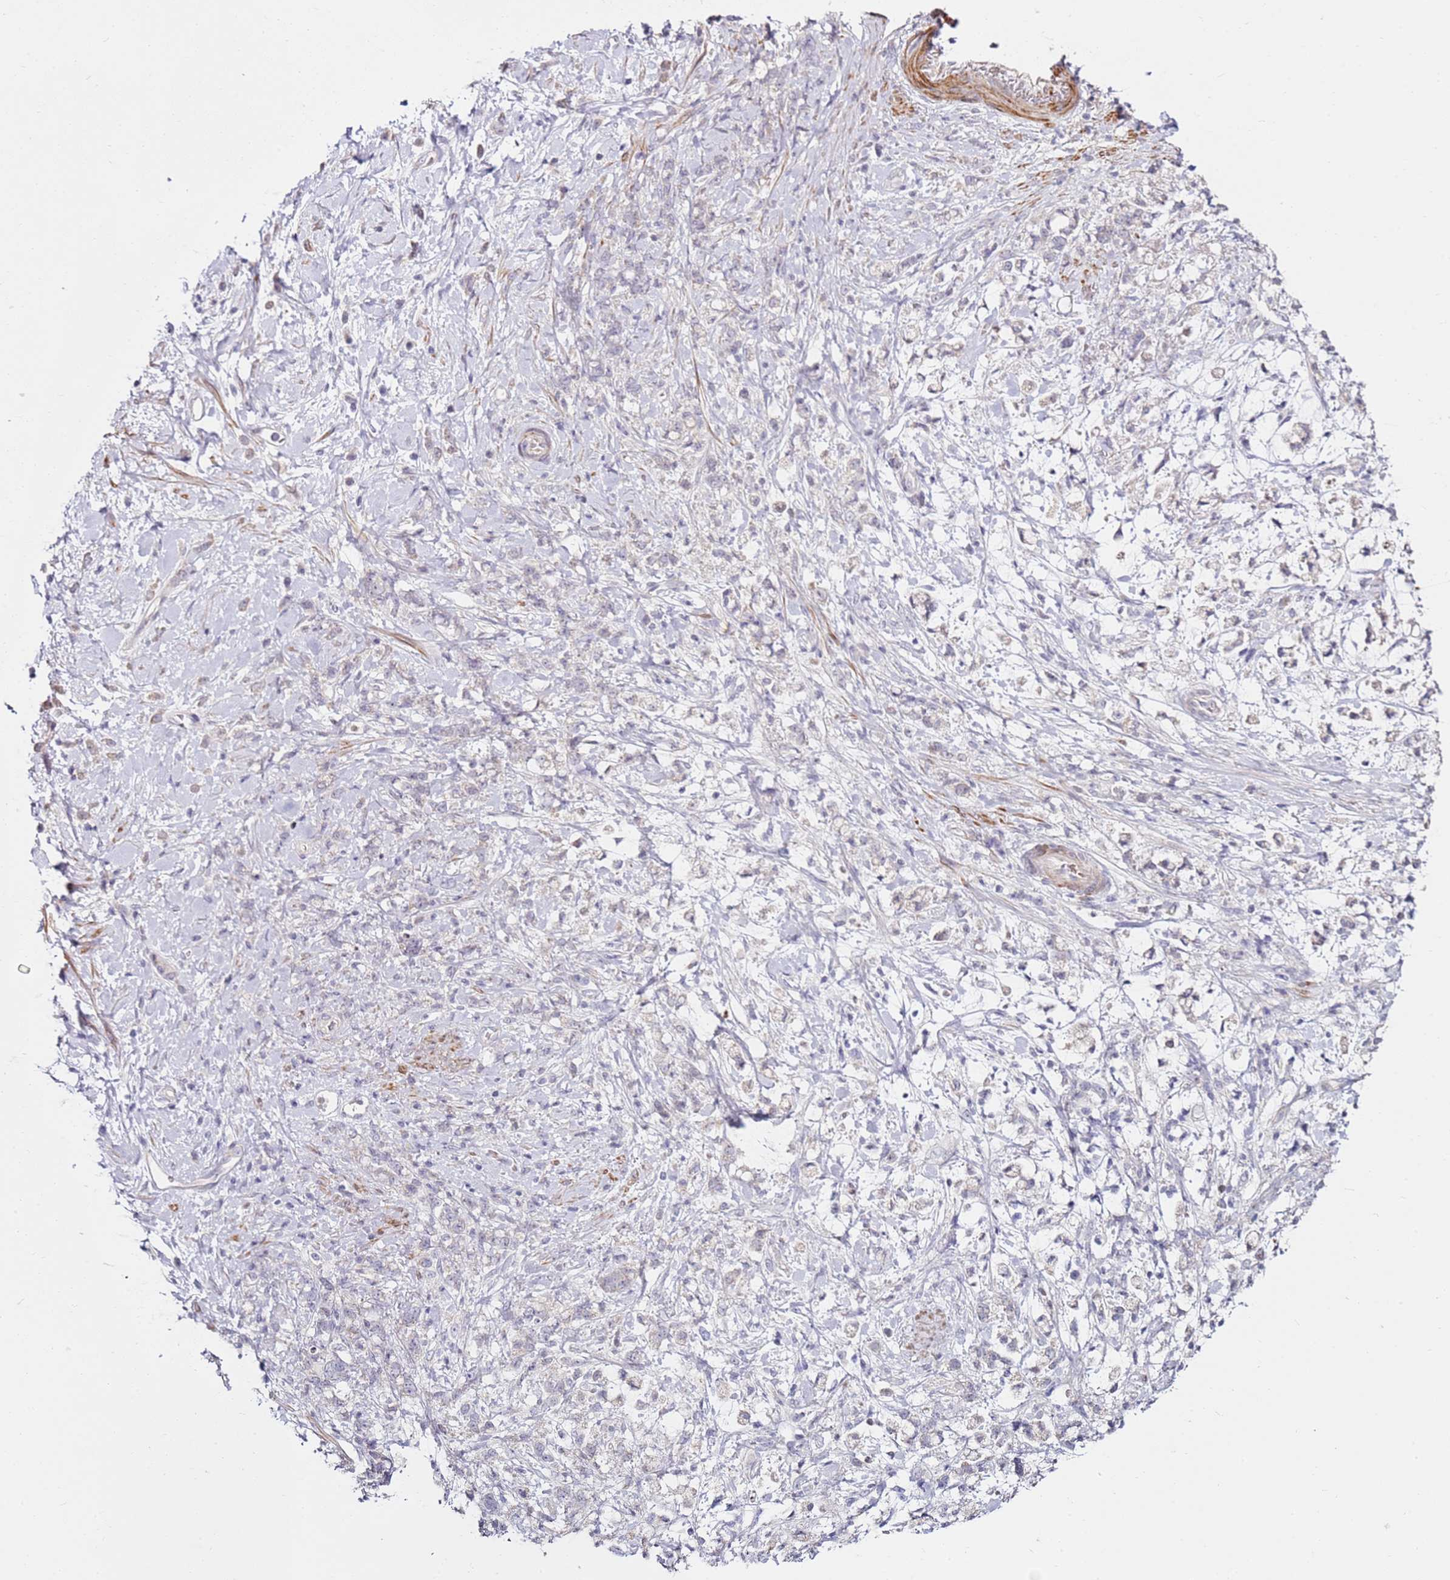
{"staining": {"intensity": "negative", "quantity": "none", "location": "none"}, "tissue": "stomach cancer", "cell_type": "Tumor cells", "image_type": "cancer", "snomed": [{"axis": "morphology", "description": "Adenocarcinoma, NOS"}, {"axis": "topography", "description": "Stomach"}], "caption": "The immunohistochemistry micrograph has no significant expression in tumor cells of stomach cancer tissue.", "gene": "RARS2", "patient": {"sex": "female", "age": 60}}